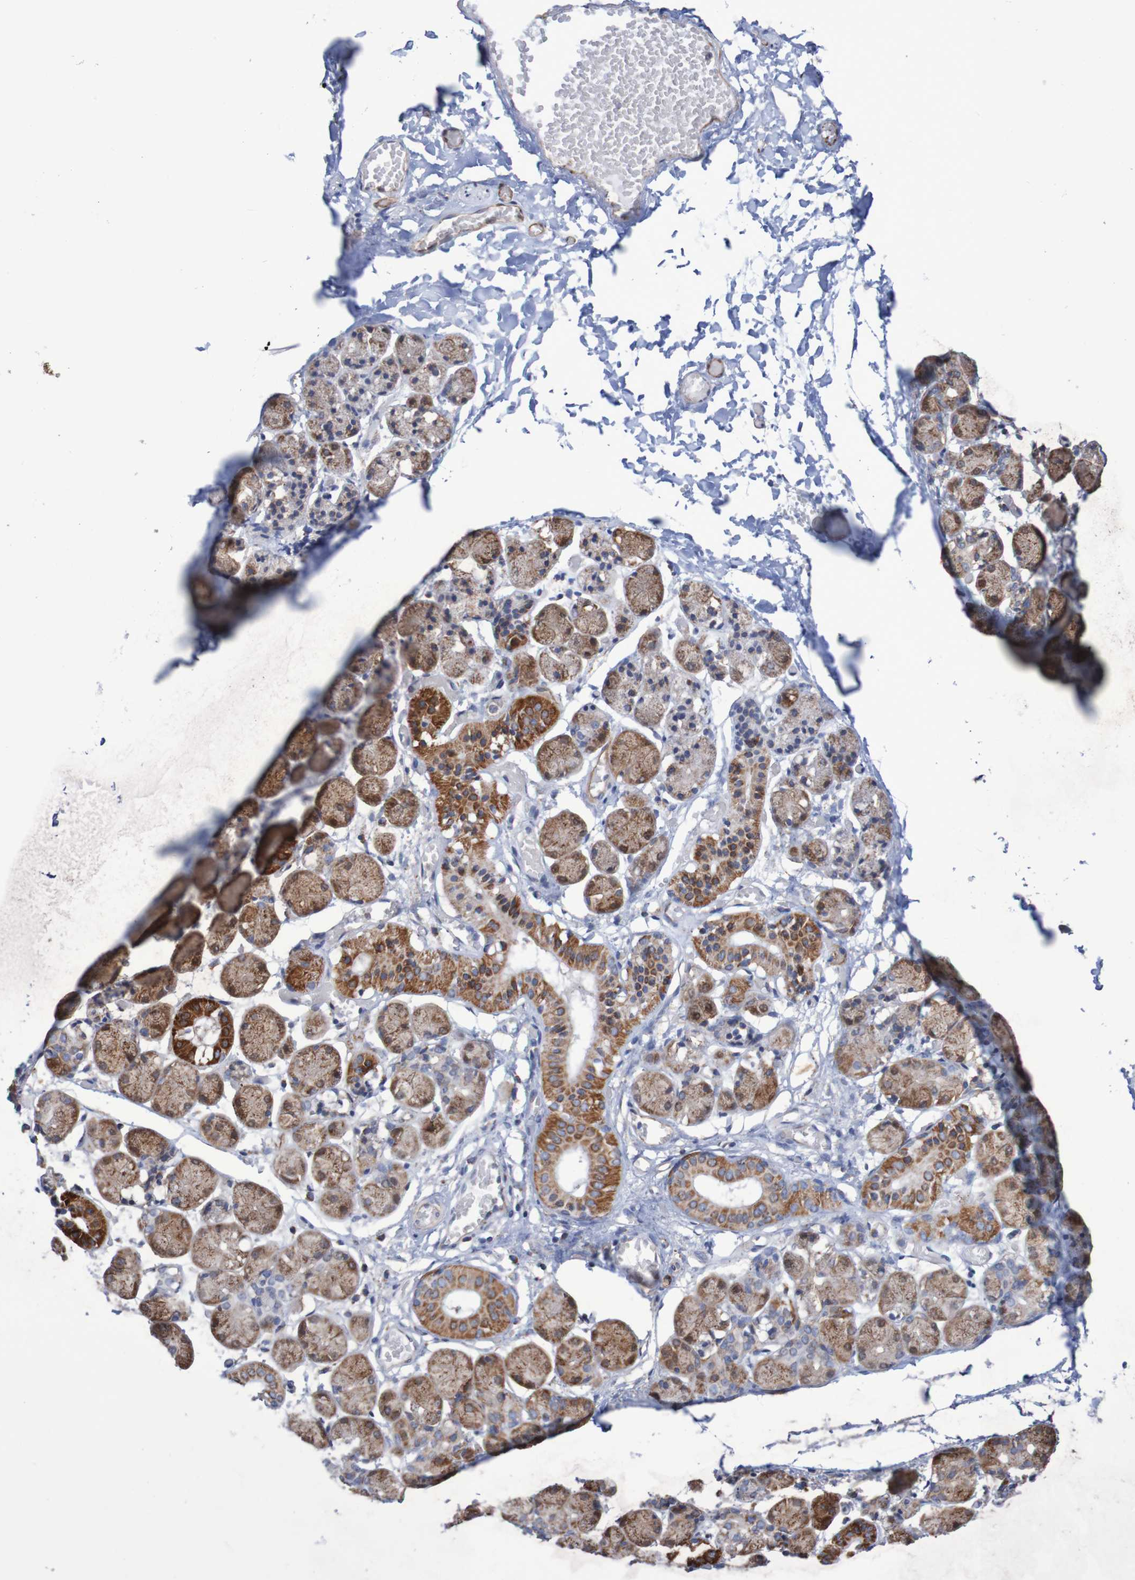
{"staining": {"intensity": "strong", "quantity": "25%-75%", "location": "cytoplasmic/membranous"}, "tissue": "salivary gland", "cell_type": "Glandular cells", "image_type": "normal", "snomed": [{"axis": "morphology", "description": "Normal tissue, NOS"}, {"axis": "topography", "description": "Salivary gland"}], "caption": "About 25%-75% of glandular cells in normal salivary gland demonstrate strong cytoplasmic/membranous protein positivity as visualized by brown immunohistochemical staining.", "gene": "MMEL1", "patient": {"sex": "female", "age": 24}}